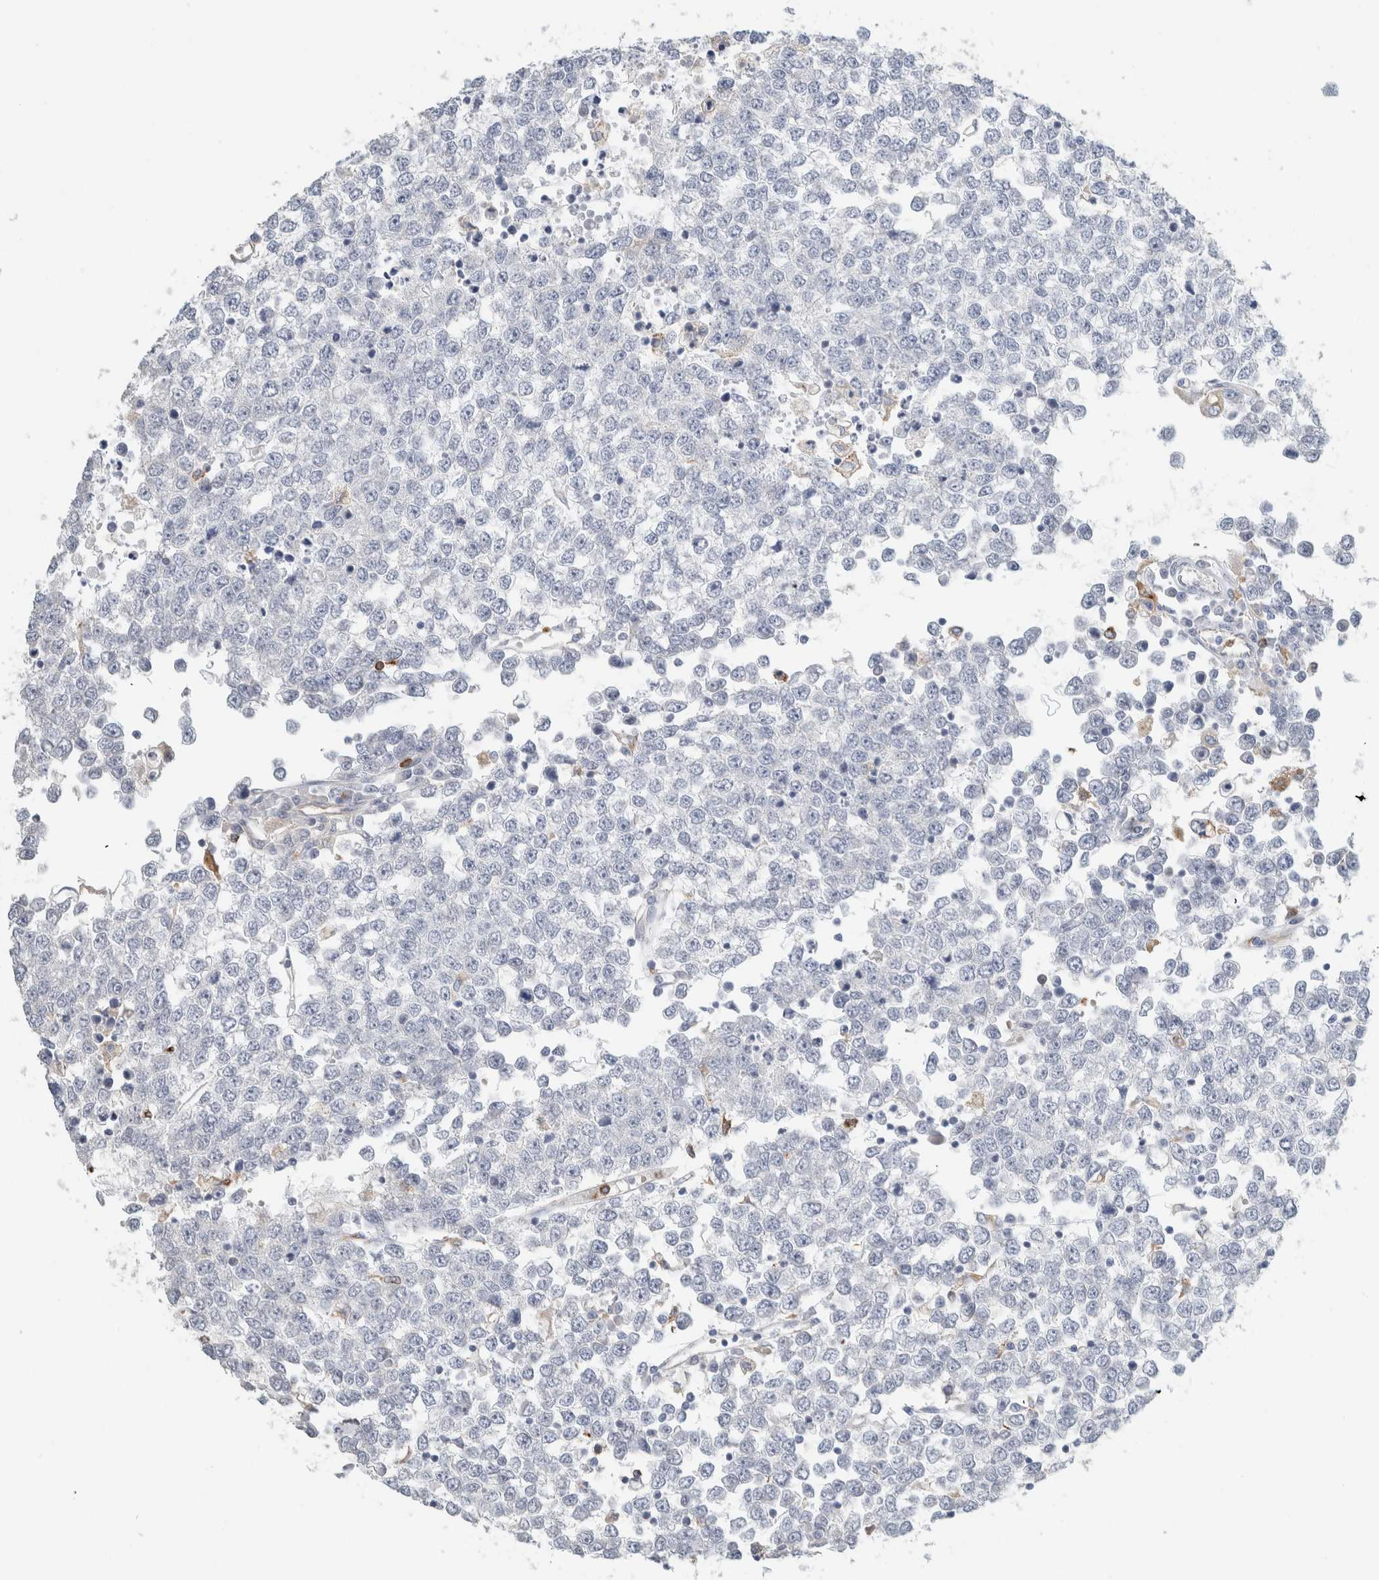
{"staining": {"intensity": "negative", "quantity": "none", "location": "none"}, "tissue": "testis cancer", "cell_type": "Tumor cells", "image_type": "cancer", "snomed": [{"axis": "morphology", "description": "Seminoma, NOS"}, {"axis": "topography", "description": "Testis"}], "caption": "Immunohistochemistry of testis seminoma reveals no positivity in tumor cells.", "gene": "LY86", "patient": {"sex": "male", "age": 65}}